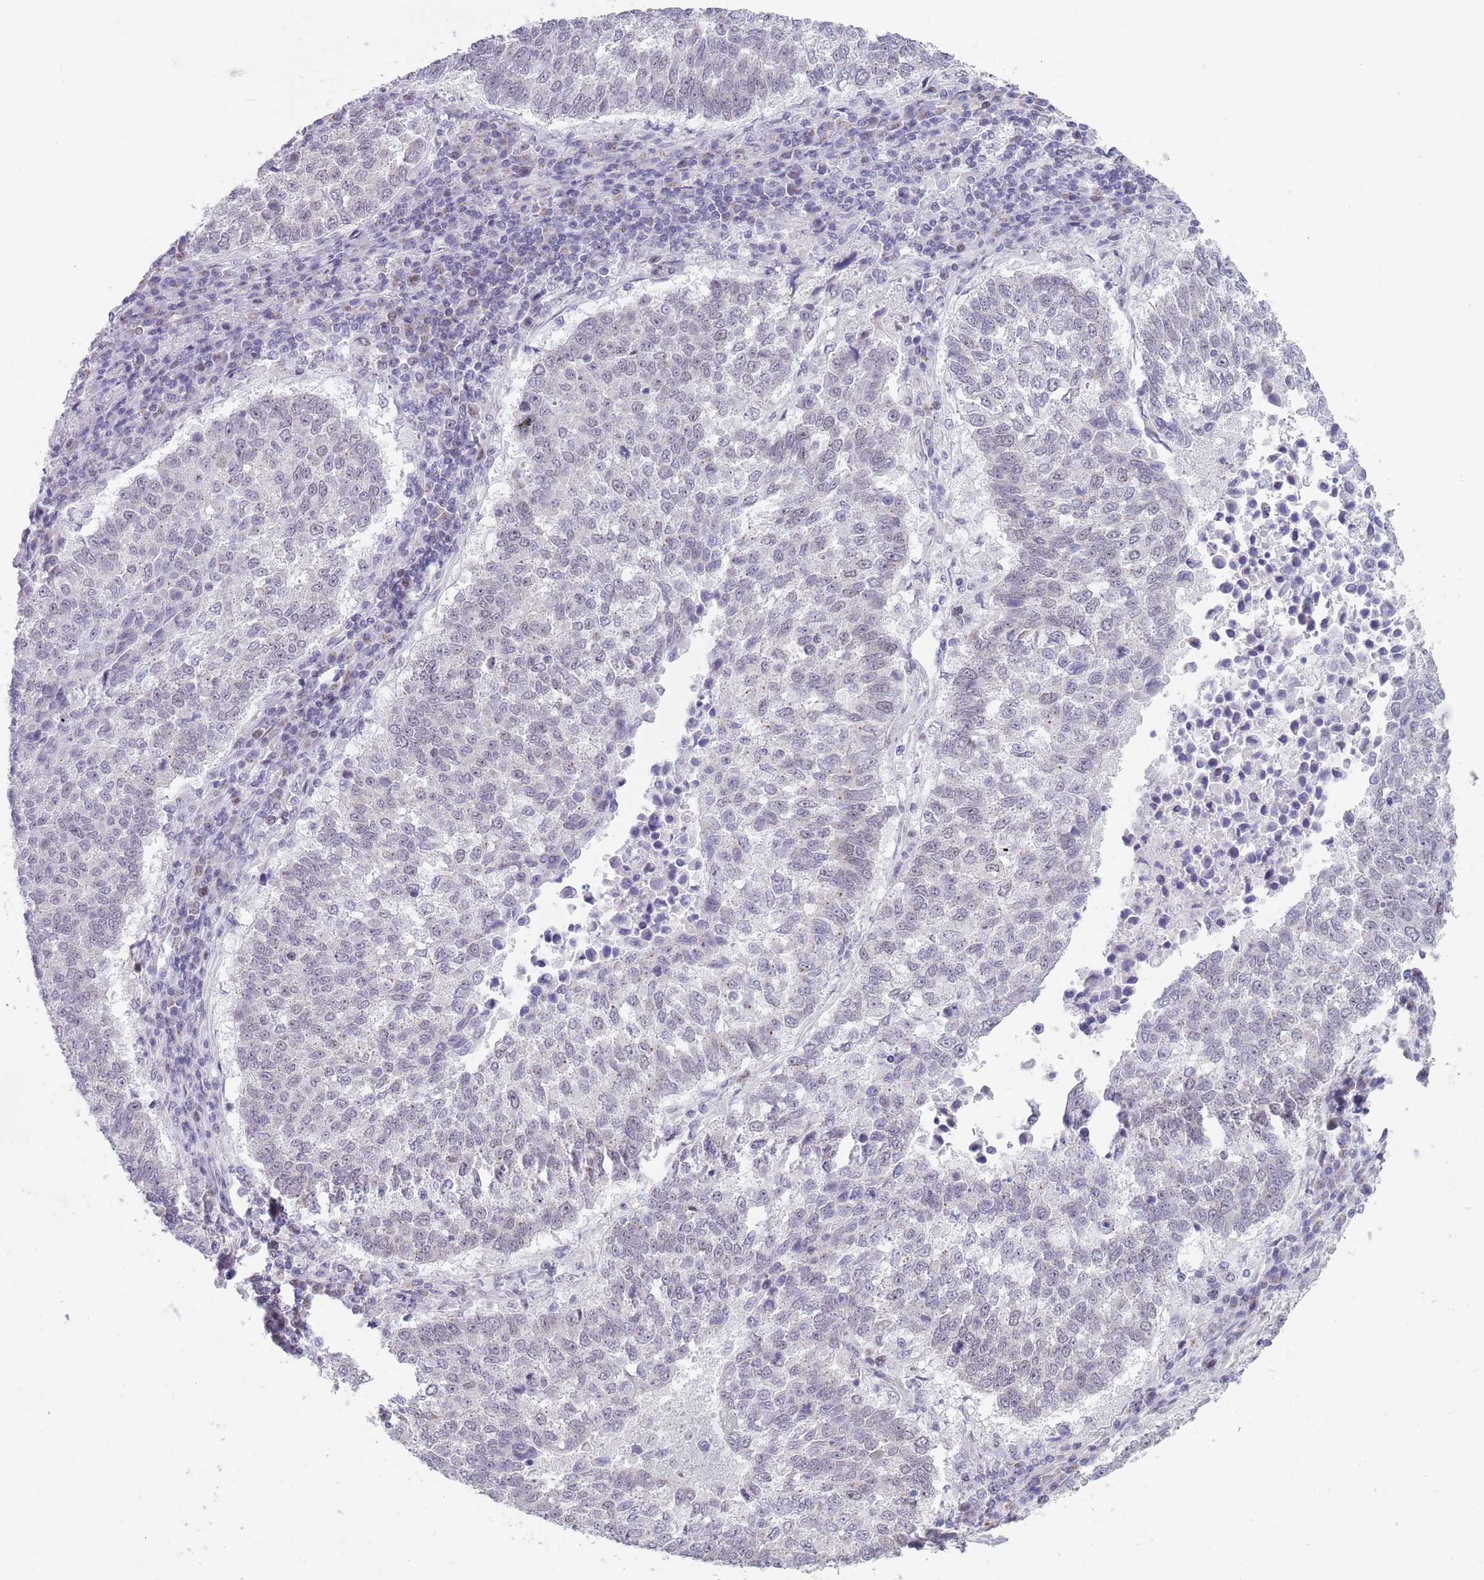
{"staining": {"intensity": "negative", "quantity": "none", "location": "none"}, "tissue": "lung cancer", "cell_type": "Tumor cells", "image_type": "cancer", "snomed": [{"axis": "morphology", "description": "Squamous cell carcinoma, NOS"}, {"axis": "topography", "description": "Lung"}], "caption": "Image shows no protein positivity in tumor cells of lung cancer (squamous cell carcinoma) tissue.", "gene": "ZKSCAN2", "patient": {"sex": "male", "age": 73}}